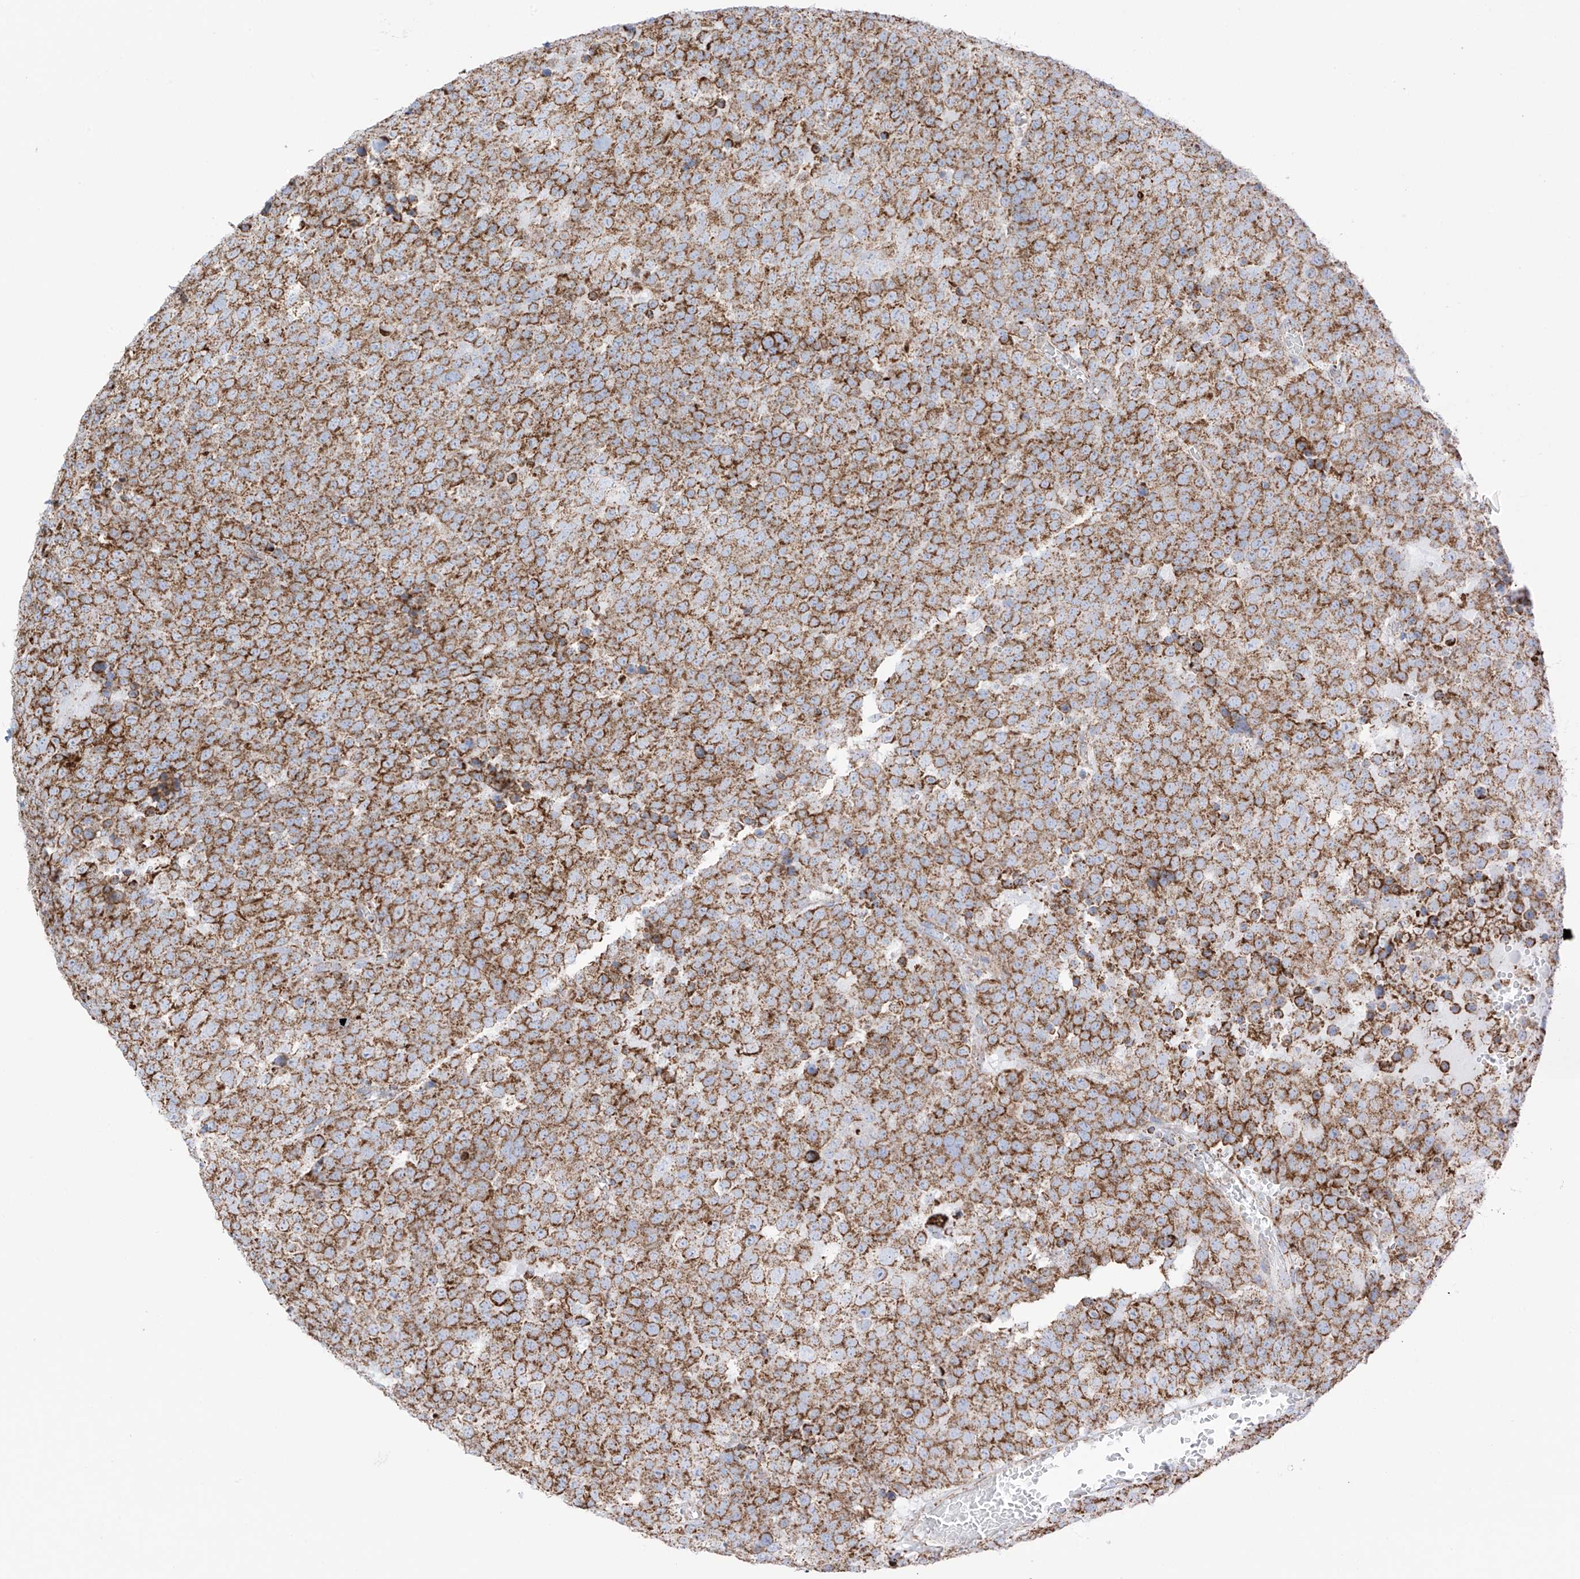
{"staining": {"intensity": "strong", "quantity": ">75%", "location": "cytoplasmic/membranous"}, "tissue": "testis cancer", "cell_type": "Tumor cells", "image_type": "cancer", "snomed": [{"axis": "morphology", "description": "Seminoma, NOS"}, {"axis": "topography", "description": "Testis"}], "caption": "Immunohistochemistry (DAB) staining of testis cancer (seminoma) reveals strong cytoplasmic/membranous protein positivity in approximately >75% of tumor cells.", "gene": "XKR3", "patient": {"sex": "male", "age": 71}}